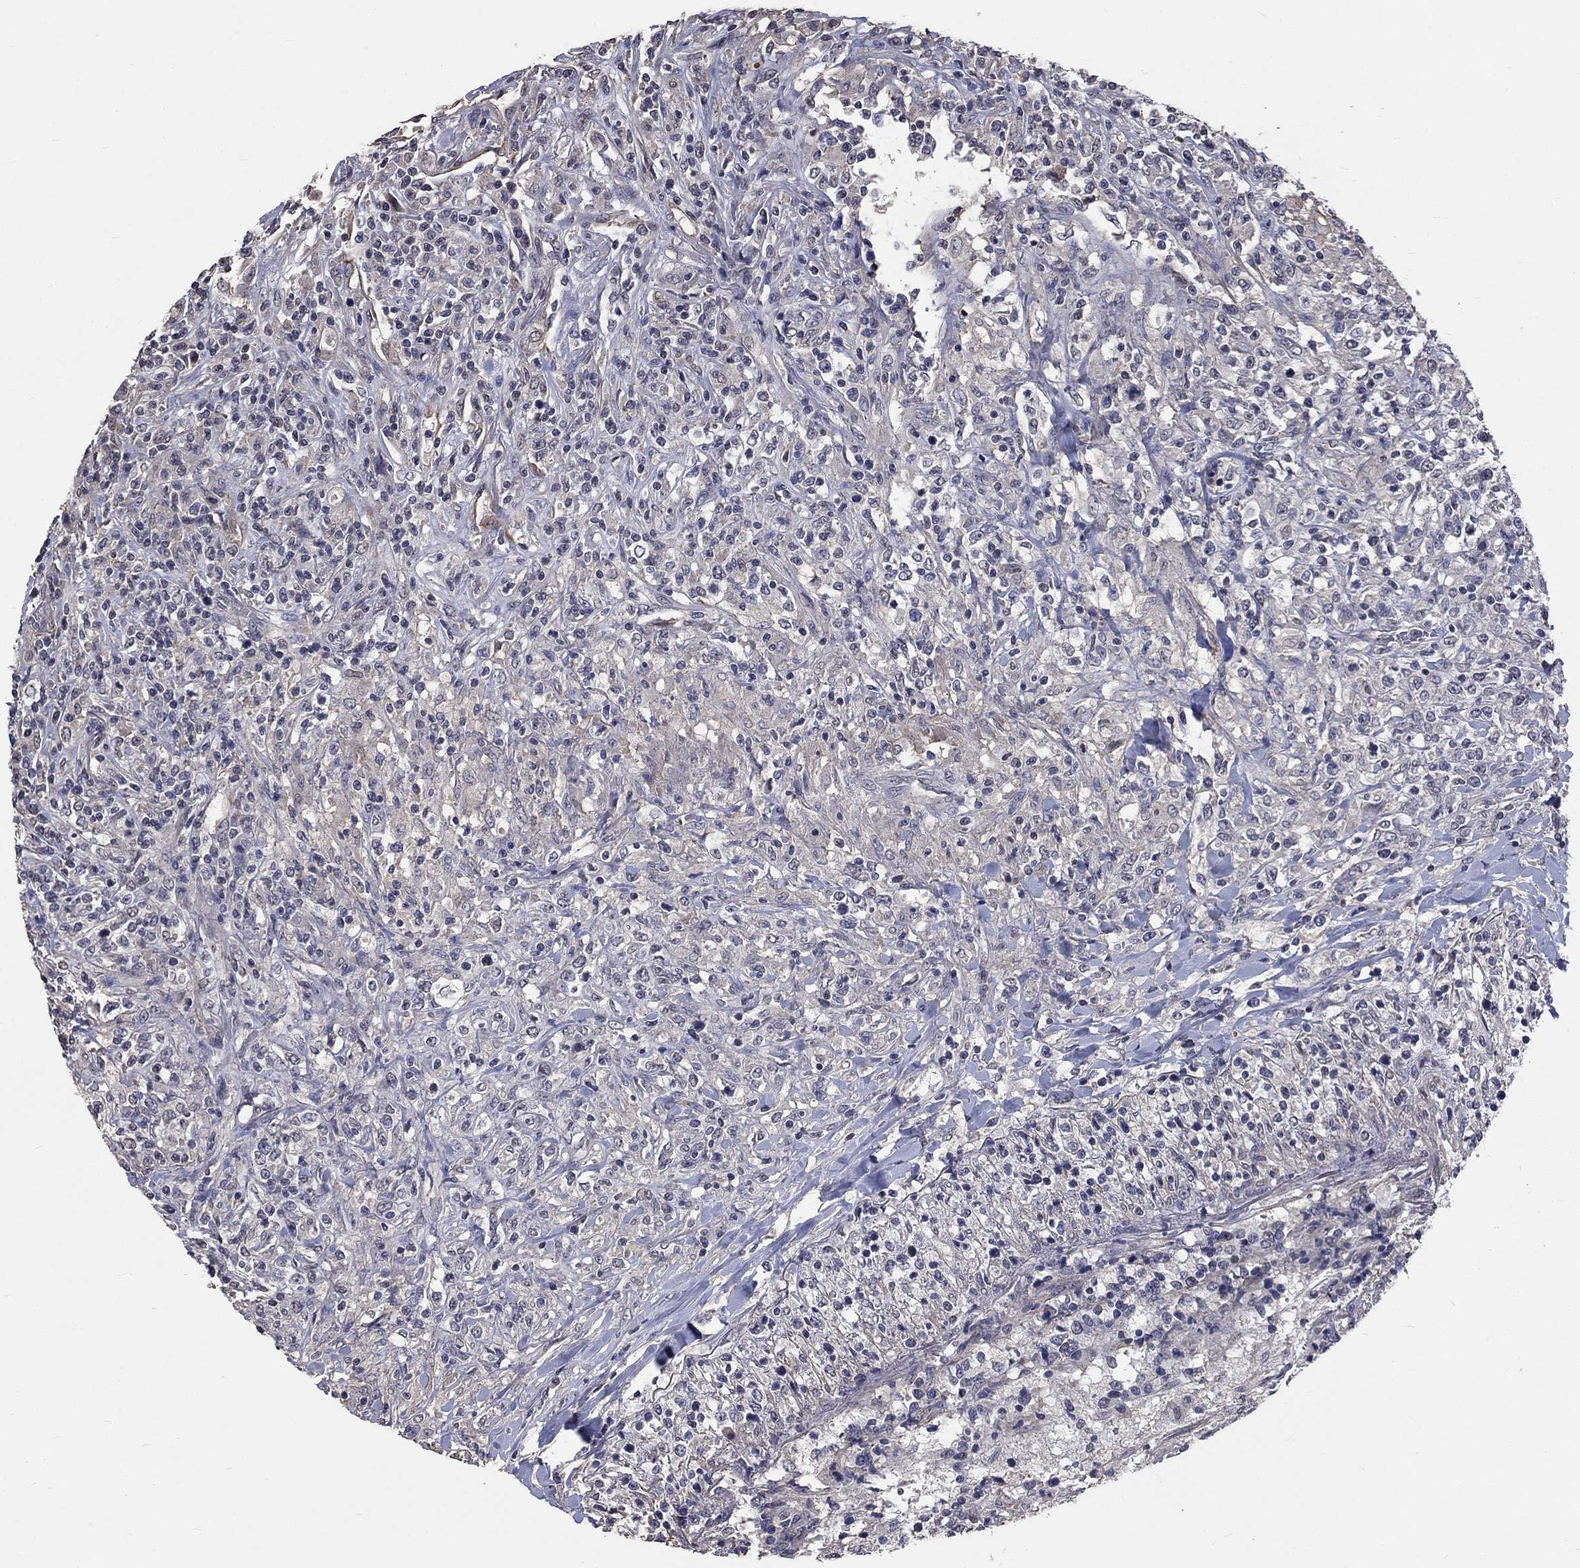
{"staining": {"intensity": "negative", "quantity": "none", "location": "none"}, "tissue": "lymphoma", "cell_type": "Tumor cells", "image_type": "cancer", "snomed": [{"axis": "morphology", "description": "Malignant lymphoma, non-Hodgkin's type, High grade"}, {"axis": "topography", "description": "Lung"}], "caption": "The immunohistochemistry image has no significant staining in tumor cells of lymphoma tissue.", "gene": "CHST5", "patient": {"sex": "male", "age": 79}}